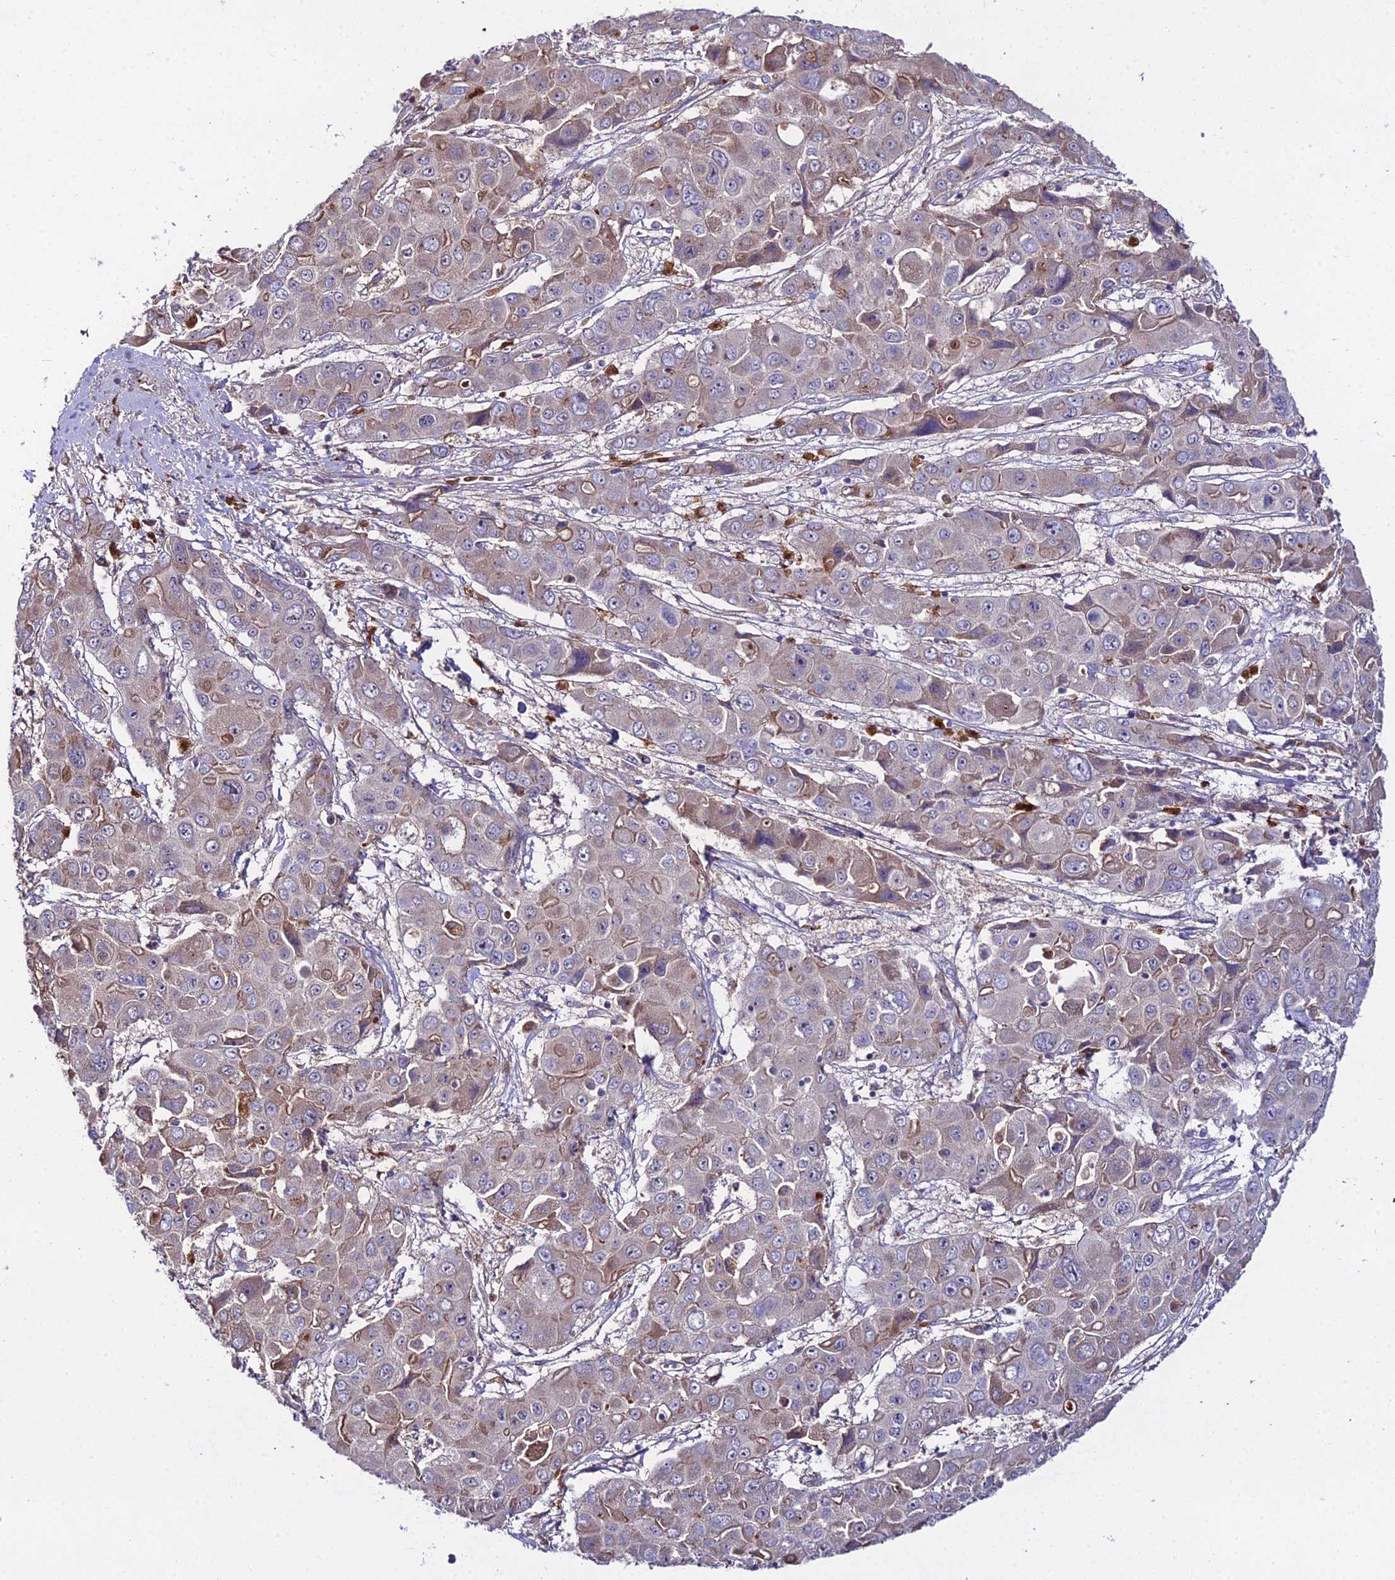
{"staining": {"intensity": "weak", "quantity": "25%-75%", "location": "cytoplasmic/membranous"}, "tissue": "liver cancer", "cell_type": "Tumor cells", "image_type": "cancer", "snomed": [{"axis": "morphology", "description": "Cholangiocarcinoma"}, {"axis": "topography", "description": "Liver"}], "caption": "A brown stain highlights weak cytoplasmic/membranous staining of a protein in liver cholangiocarcinoma tumor cells. (IHC, brightfield microscopy, high magnification).", "gene": "EID2", "patient": {"sex": "male", "age": 67}}